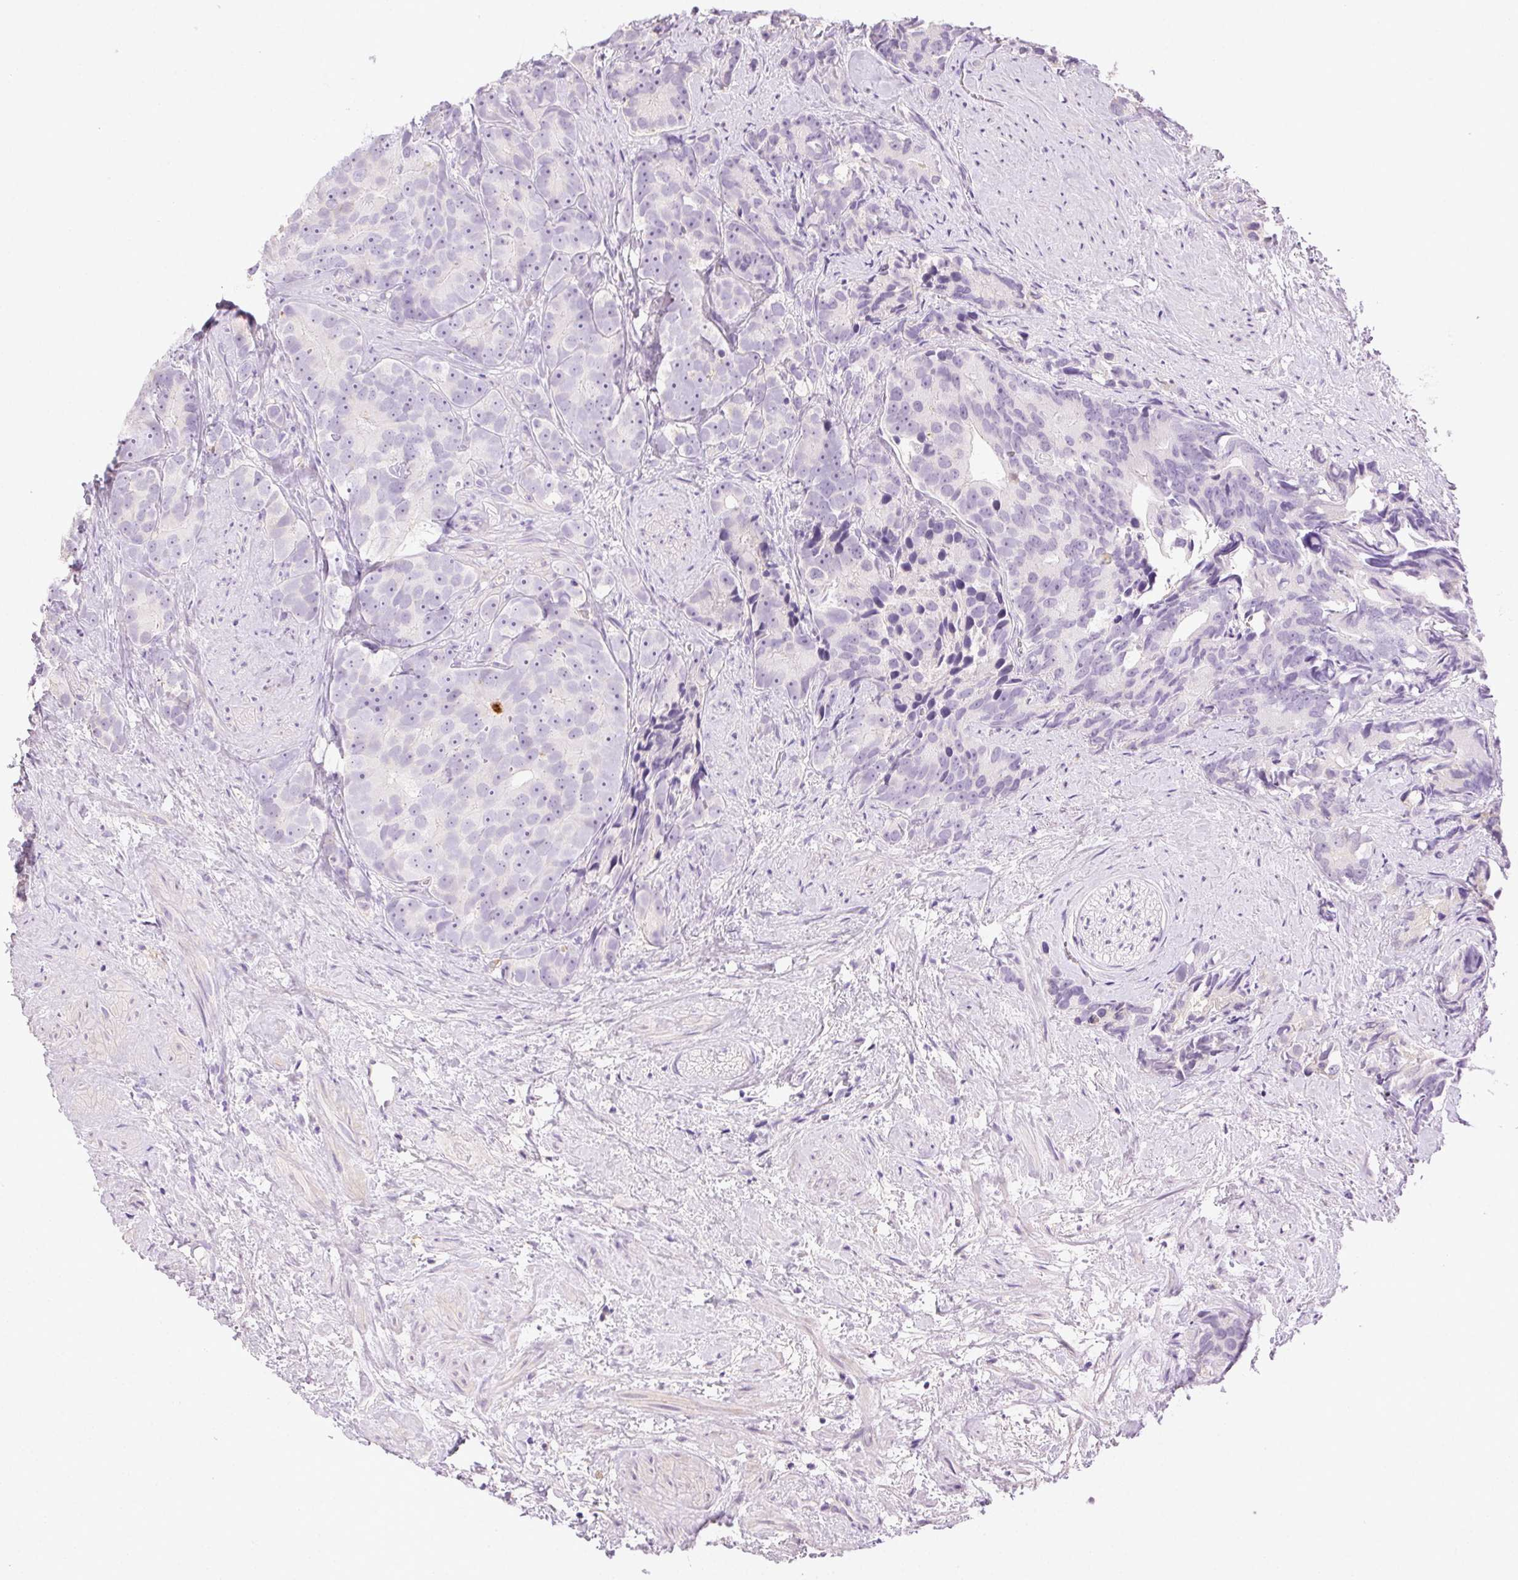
{"staining": {"intensity": "negative", "quantity": "none", "location": "none"}, "tissue": "prostate cancer", "cell_type": "Tumor cells", "image_type": "cancer", "snomed": [{"axis": "morphology", "description": "Adenocarcinoma, High grade"}, {"axis": "topography", "description": "Prostate"}], "caption": "Histopathology image shows no significant protein positivity in tumor cells of adenocarcinoma (high-grade) (prostate).", "gene": "BPIFB2", "patient": {"sex": "male", "age": 90}}